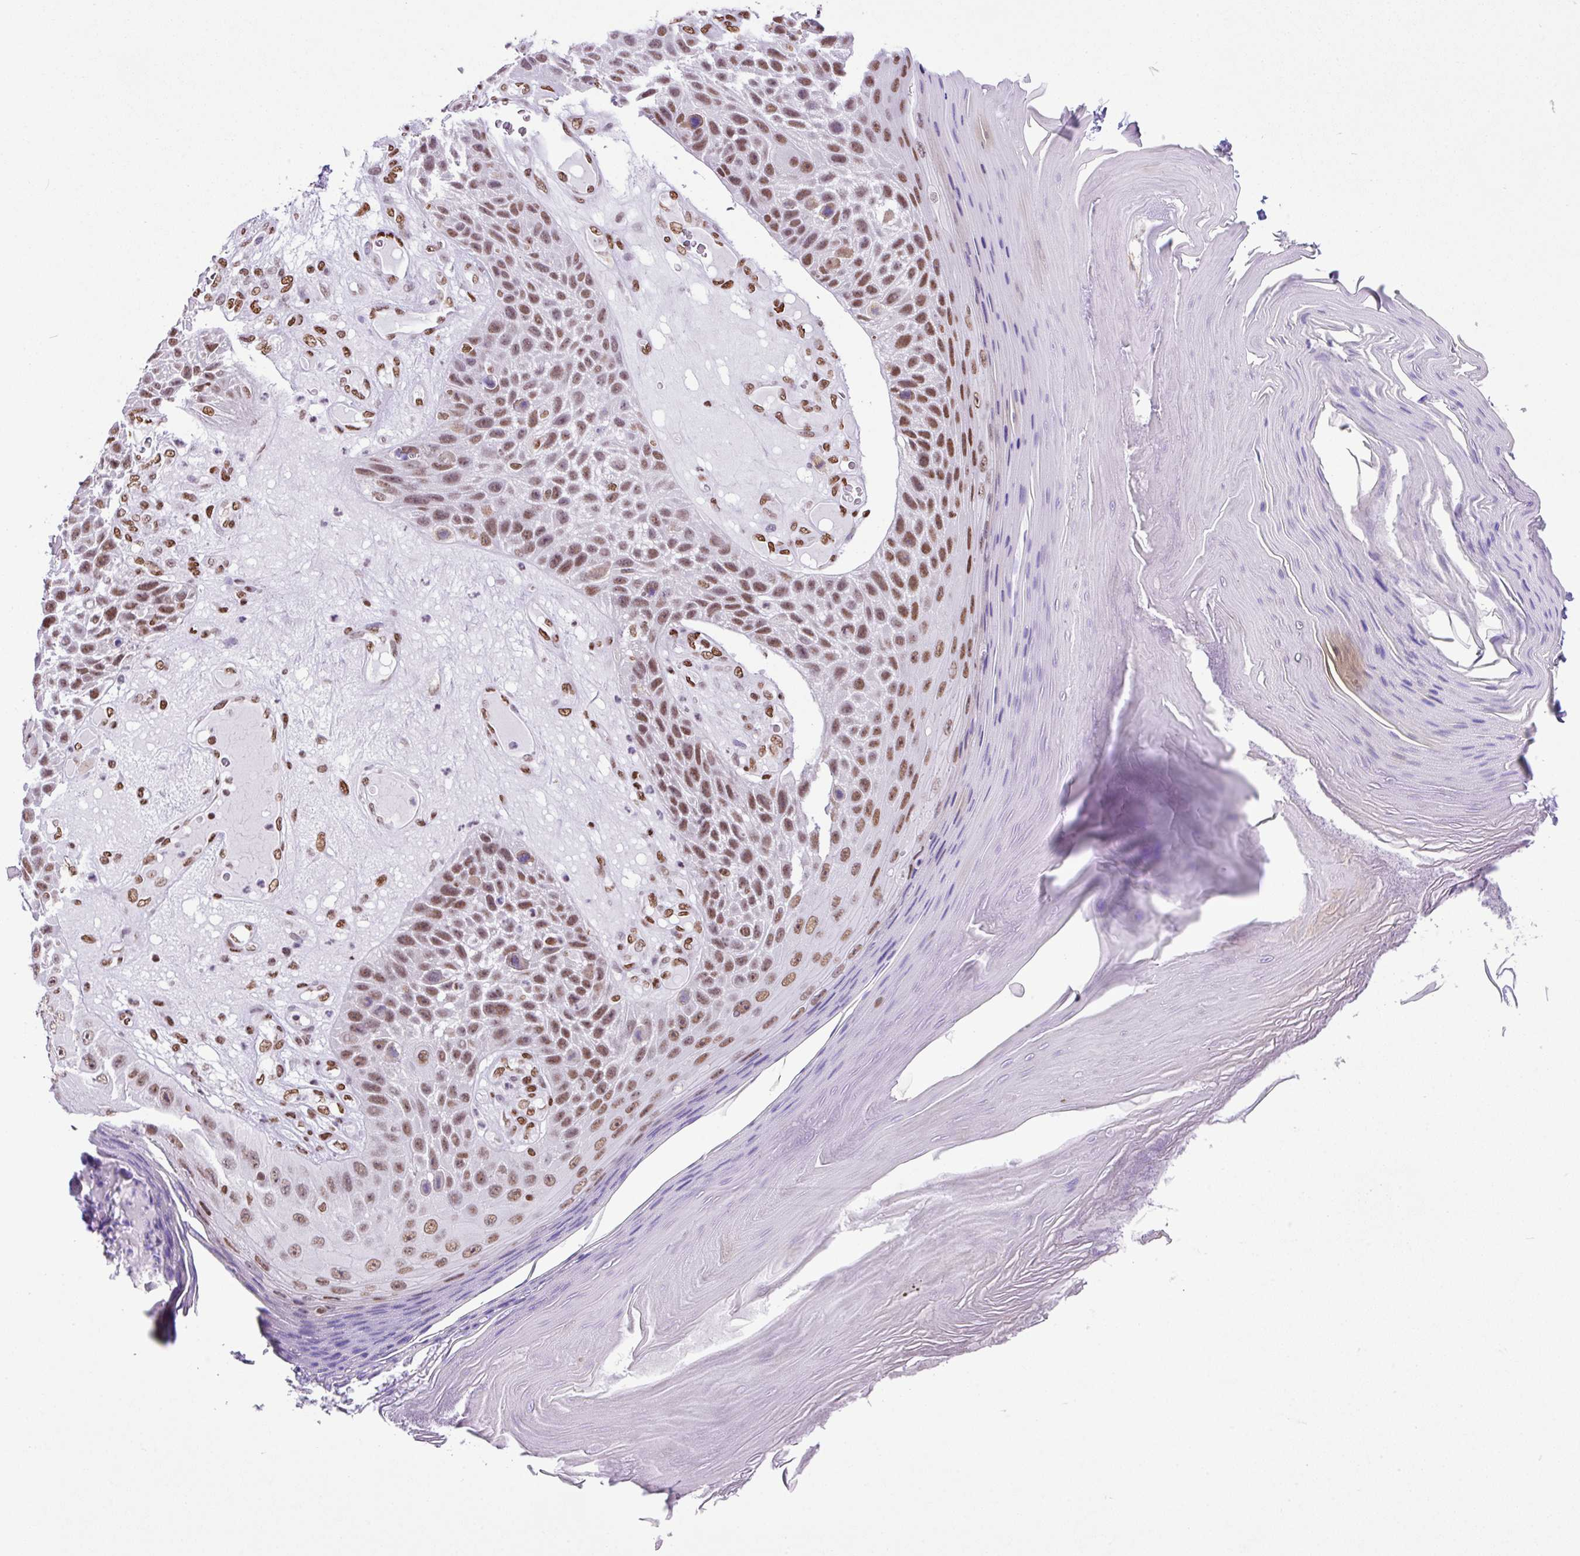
{"staining": {"intensity": "moderate", "quantity": ">75%", "location": "nuclear"}, "tissue": "skin cancer", "cell_type": "Tumor cells", "image_type": "cancer", "snomed": [{"axis": "morphology", "description": "Squamous cell carcinoma, NOS"}, {"axis": "topography", "description": "Skin"}], "caption": "A high-resolution photomicrograph shows IHC staining of squamous cell carcinoma (skin), which exhibits moderate nuclear staining in approximately >75% of tumor cells.", "gene": "RARG", "patient": {"sex": "female", "age": 88}}